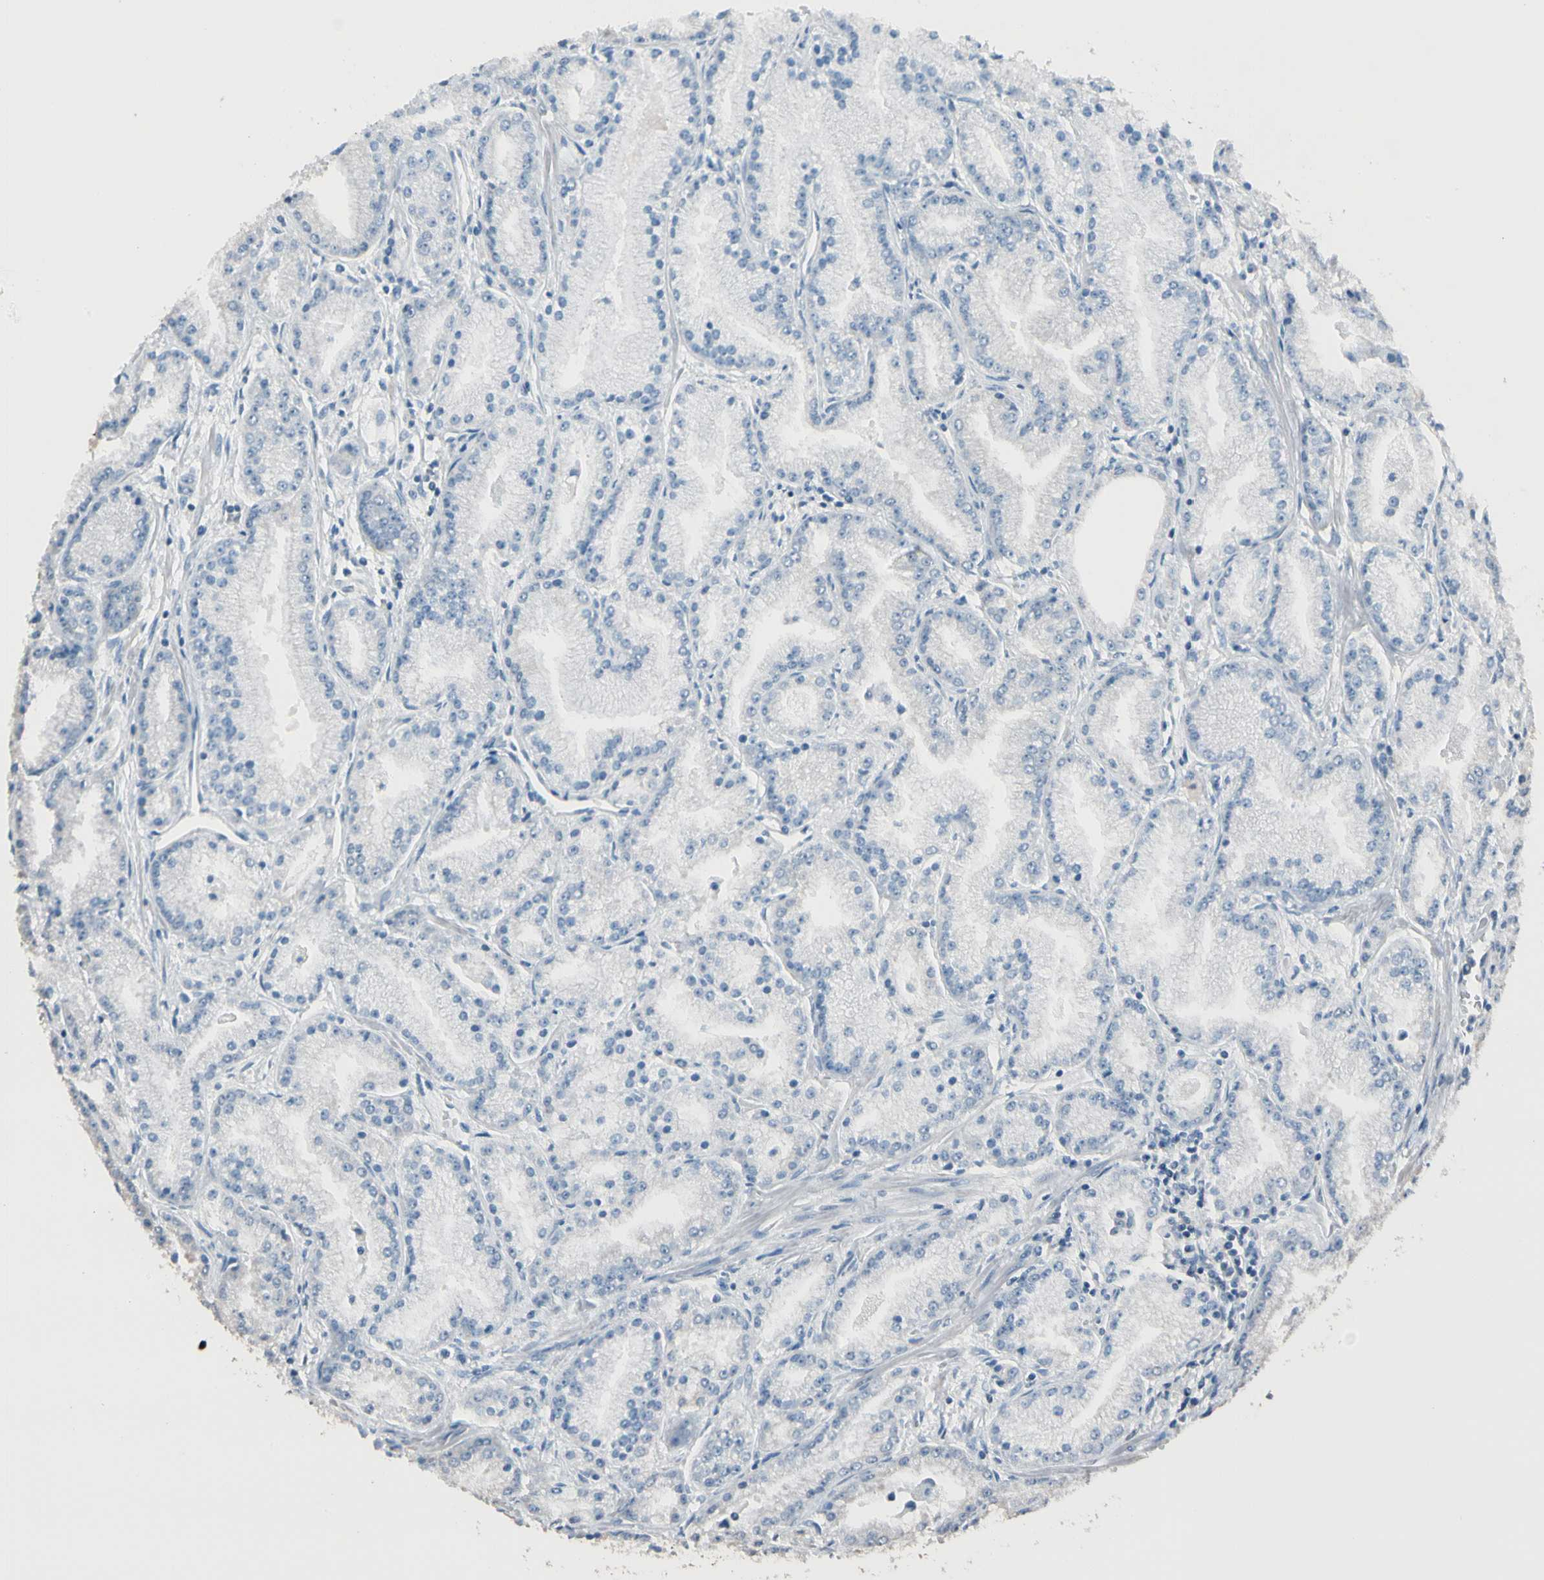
{"staining": {"intensity": "negative", "quantity": "none", "location": "none"}, "tissue": "prostate cancer", "cell_type": "Tumor cells", "image_type": "cancer", "snomed": [{"axis": "morphology", "description": "Adenocarcinoma, High grade"}, {"axis": "topography", "description": "Prostate"}], "caption": "This is an IHC image of adenocarcinoma (high-grade) (prostate). There is no positivity in tumor cells.", "gene": "MAP3K7", "patient": {"sex": "male", "age": 61}}